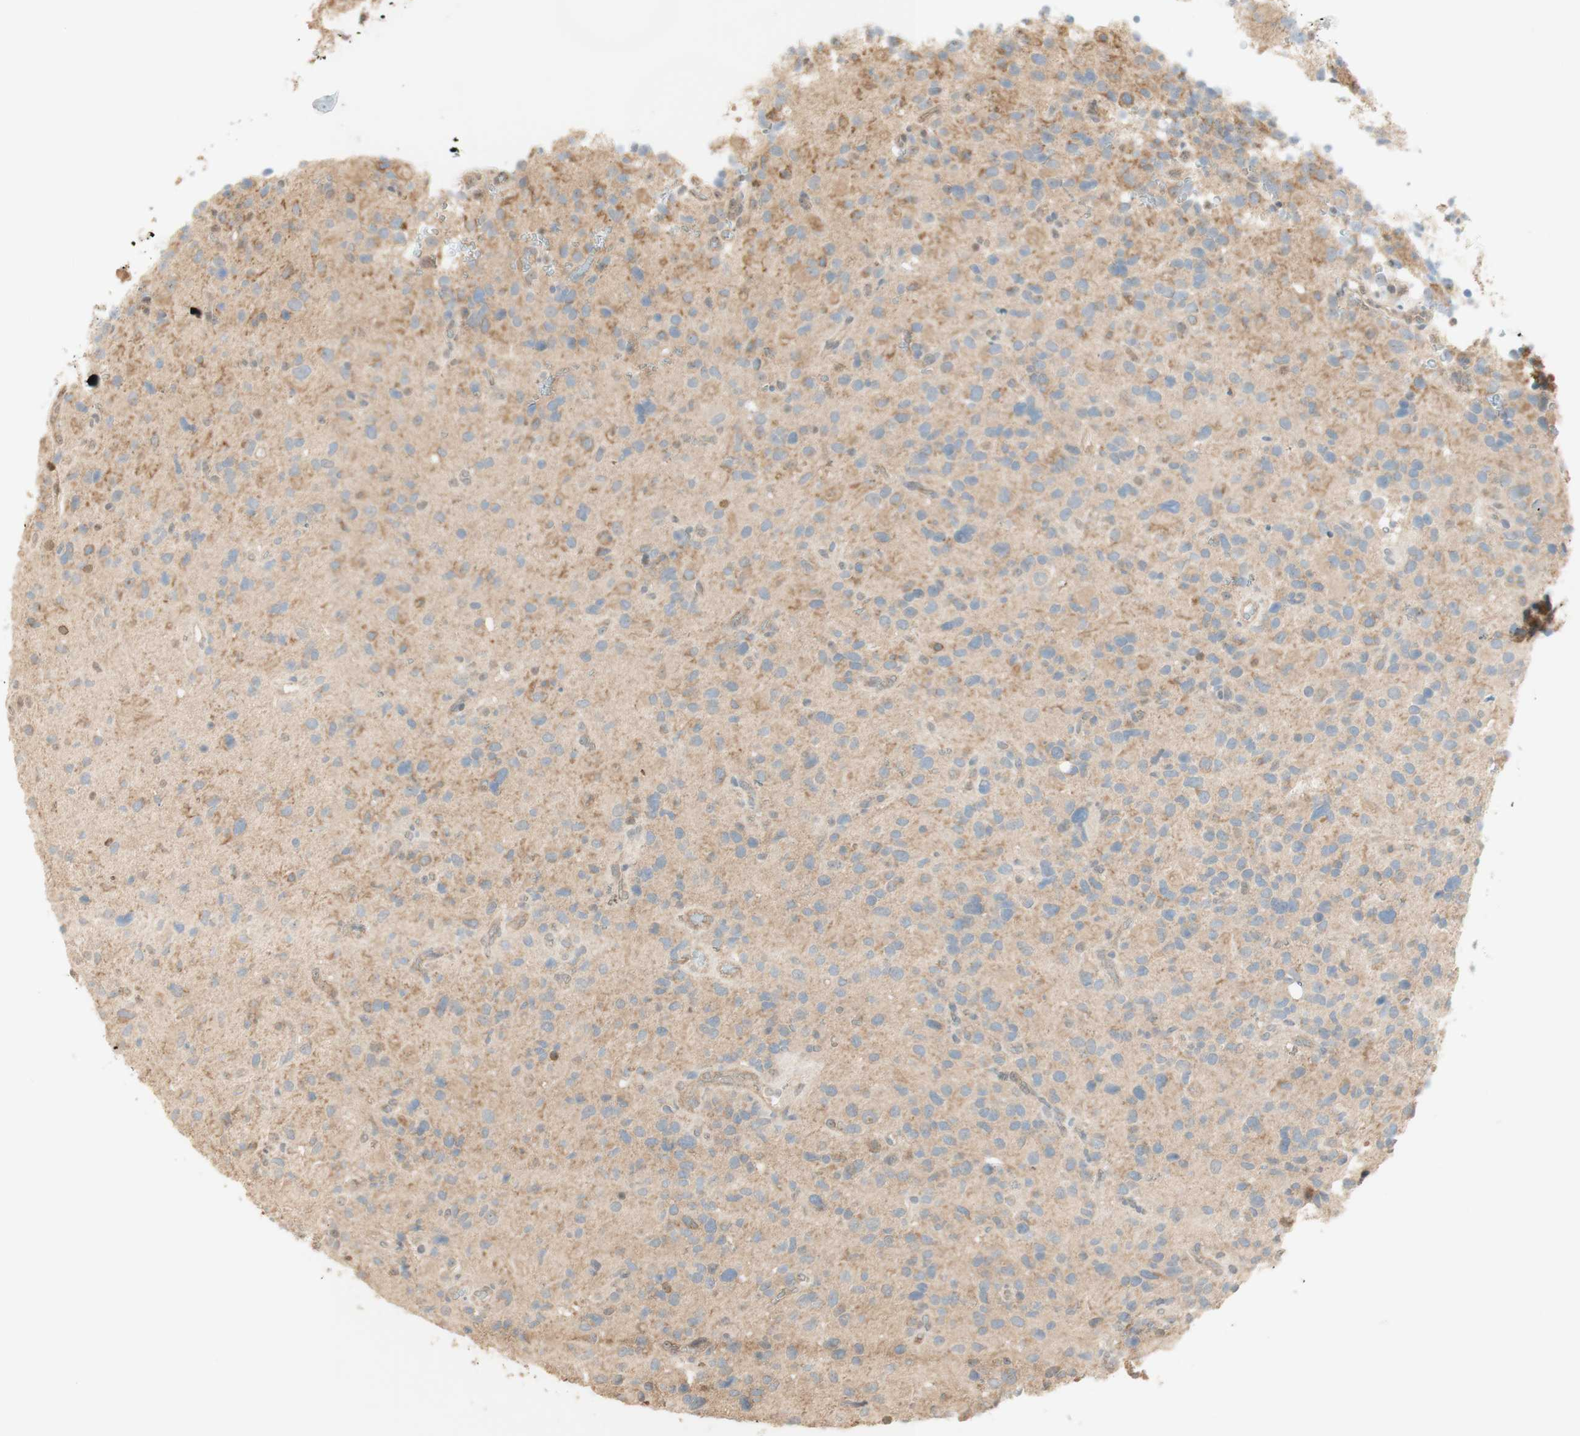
{"staining": {"intensity": "moderate", "quantity": "25%-75%", "location": "cytoplasmic/membranous"}, "tissue": "glioma", "cell_type": "Tumor cells", "image_type": "cancer", "snomed": [{"axis": "morphology", "description": "Glioma, malignant, High grade"}, {"axis": "topography", "description": "Brain"}], "caption": "Brown immunohistochemical staining in glioma reveals moderate cytoplasmic/membranous expression in about 25%-75% of tumor cells. (IHC, brightfield microscopy, high magnification).", "gene": "SPINT2", "patient": {"sex": "male", "age": 48}}